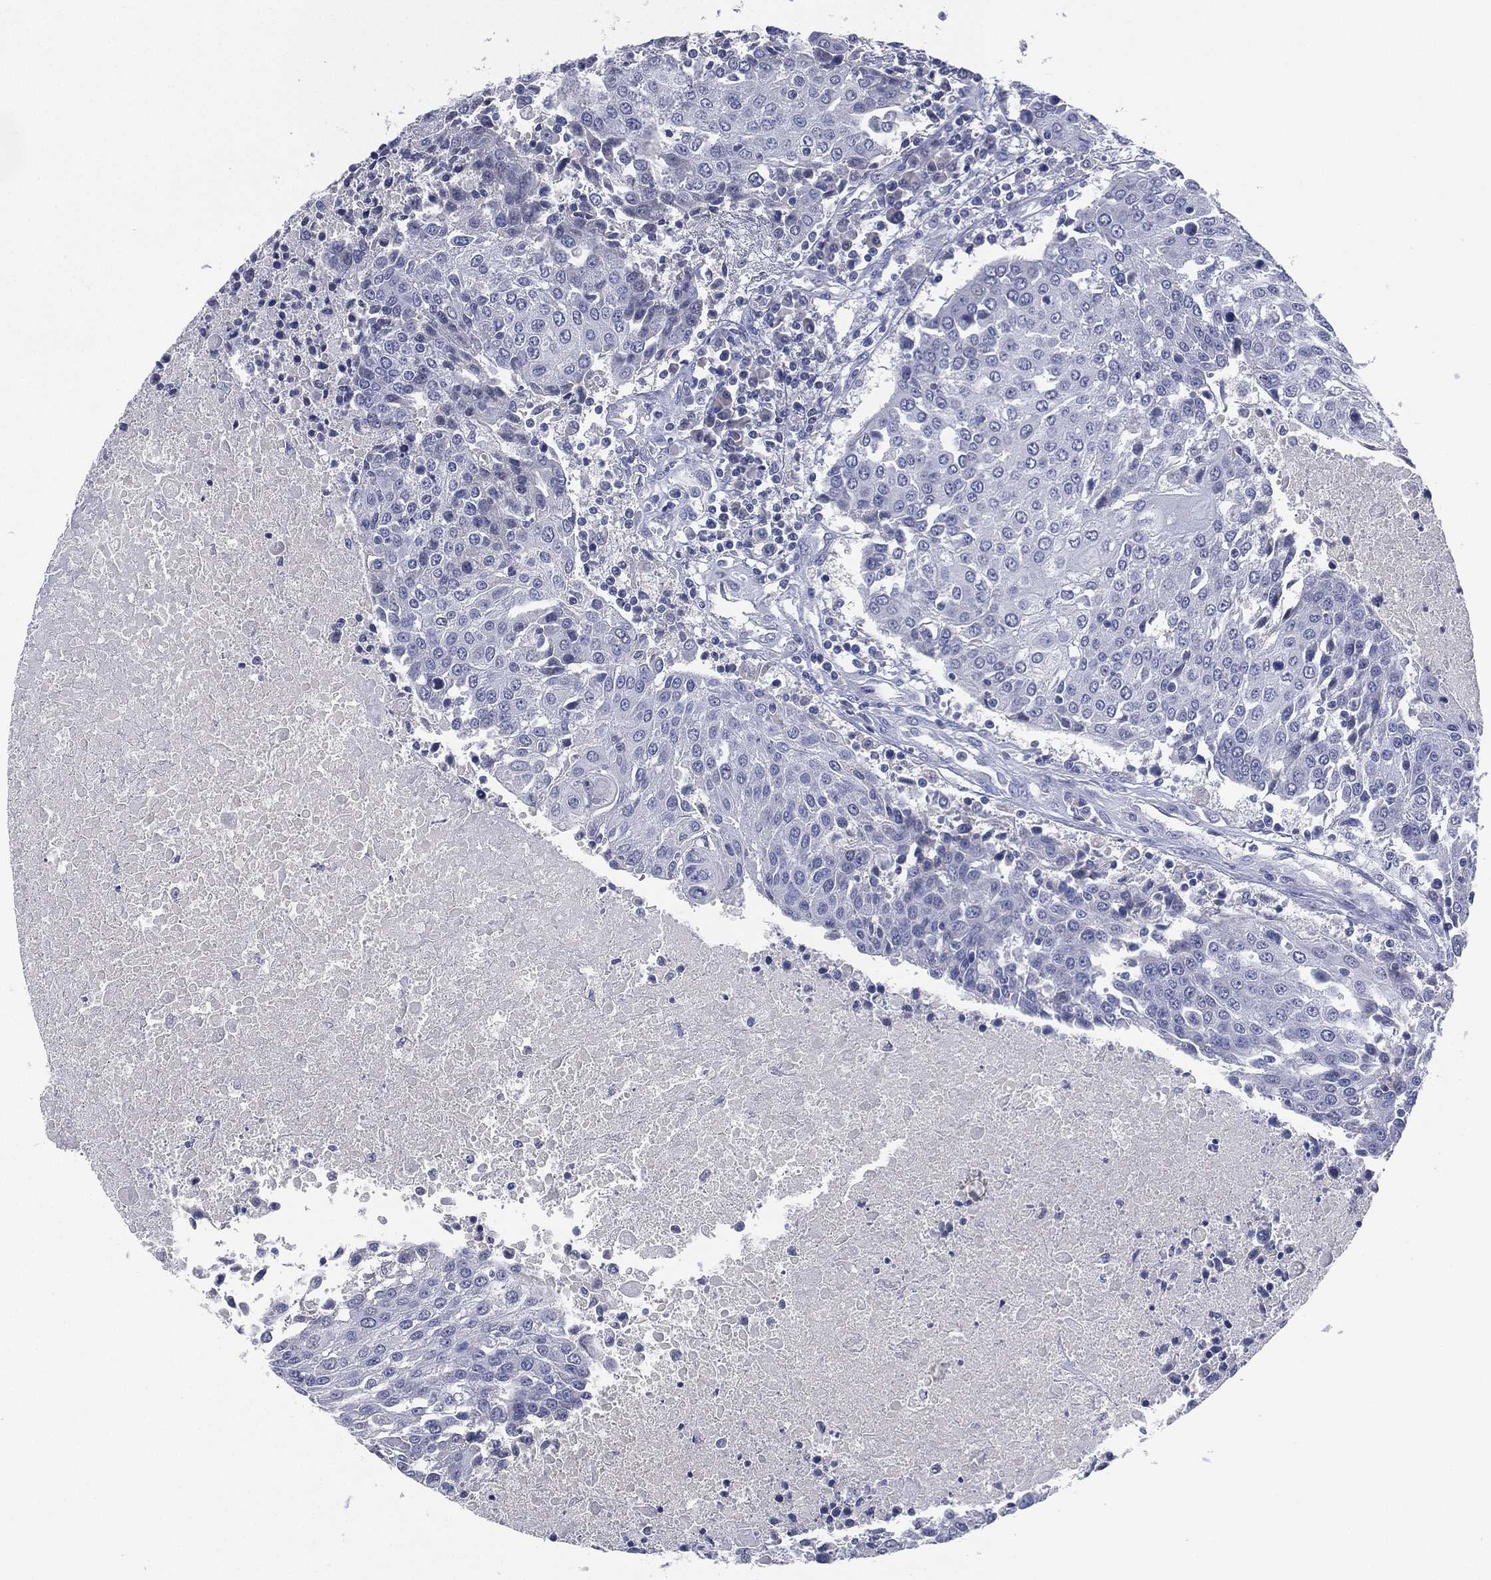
{"staining": {"intensity": "negative", "quantity": "none", "location": "none"}, "tissue": "urothelial cancer", "cell_type": "Tumor cells", "image_type": "cancer", "snomed": [{"axis": "morphology", "description": "Urothelial carcinoma, High grade"}, {"axis": "topography", "description": "Urinary bladder"}], "caption": "Immunohistochemistry (IHC) photomicrograph of neoplastic tissue: urothelial cancer stained with DAB exhibits no significant protein positivity in tumor cells.", "gene": "KRT35", "patient": {"sex": "female", "age": 85}}